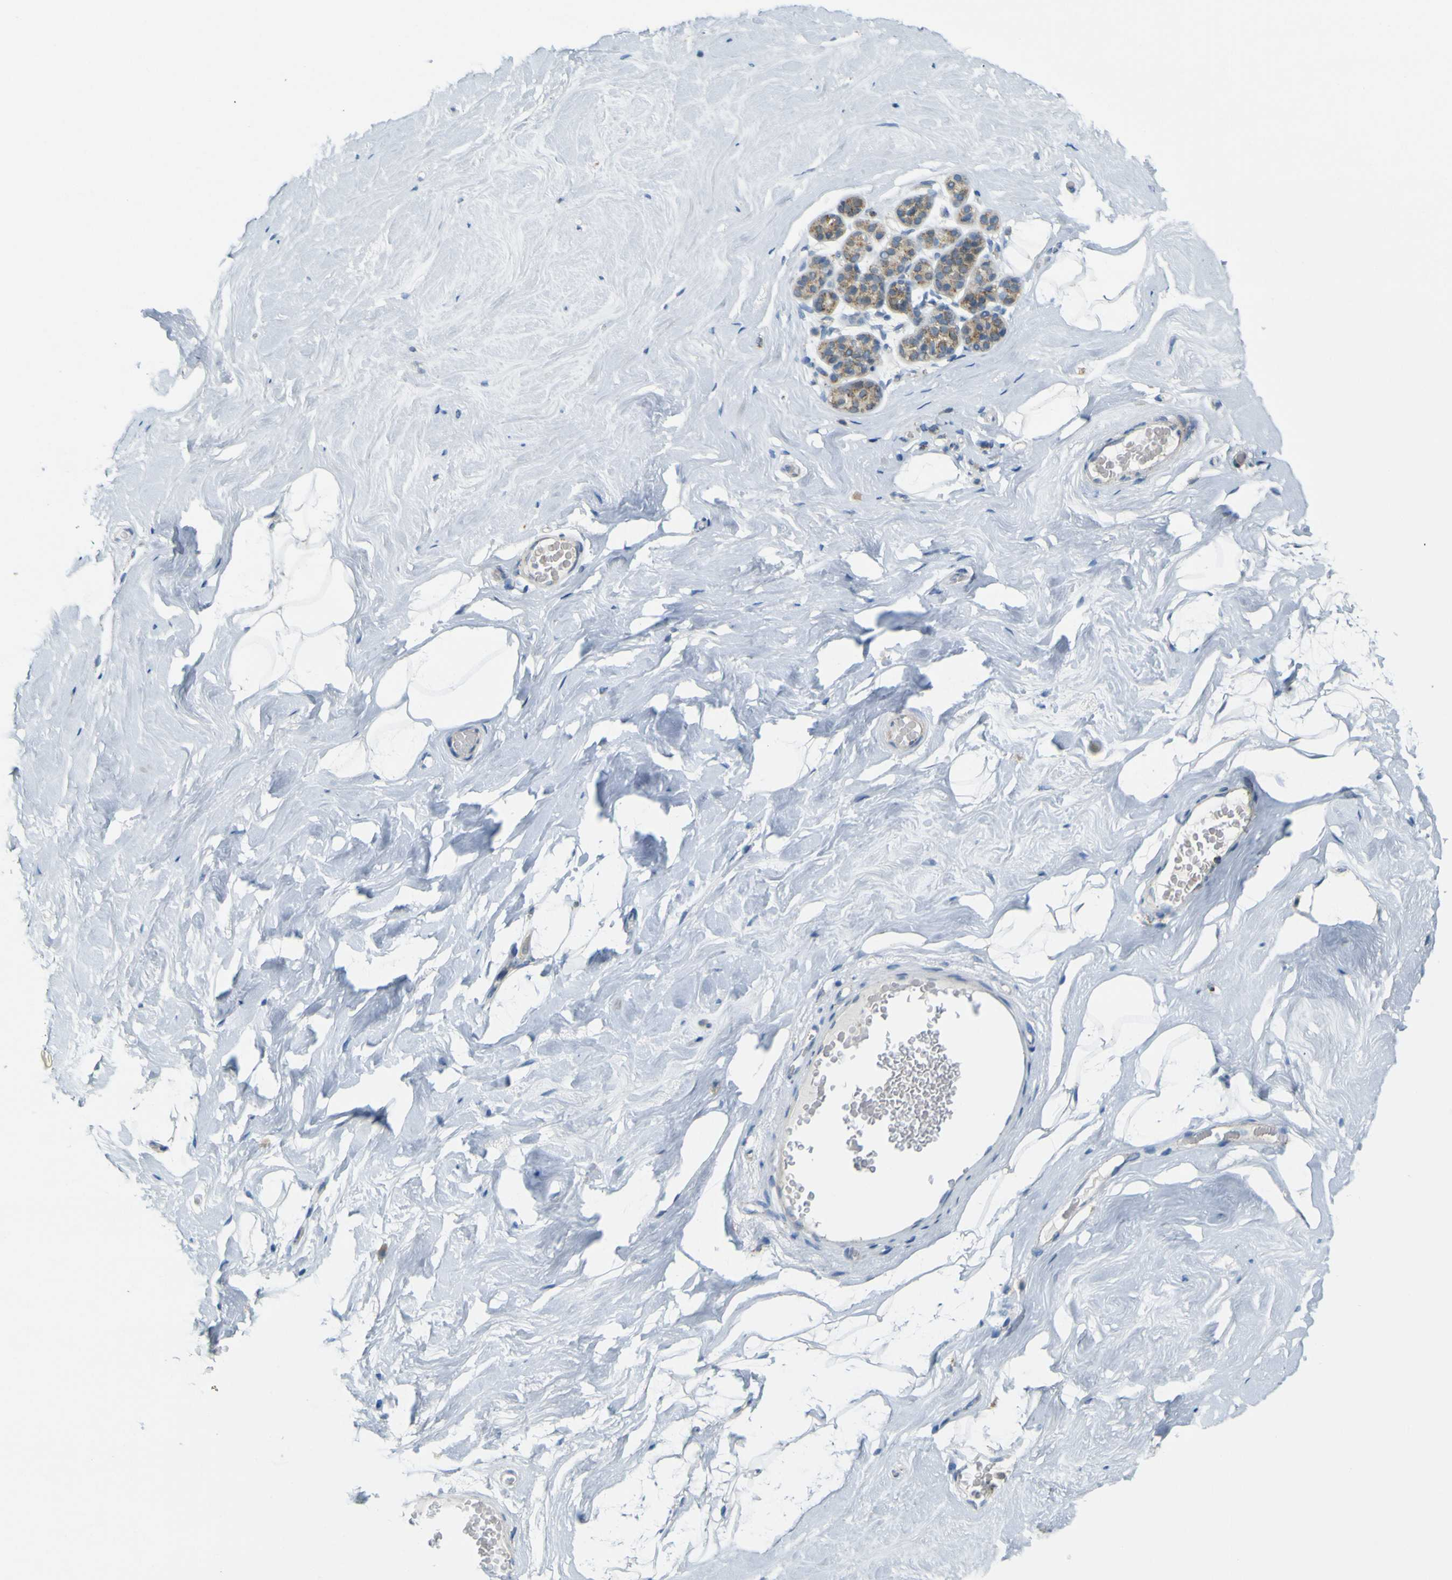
{"staining": {"intensity": "negative", "quantity": "none", "location": "none"}, "tissue": "breast", "cell_type": "Adipocytes", "image_type": "normal", "snomed": [{"axis": "morphology", "description": "Normal tissue, NOS"}, {"axis": "topography", "description": "Breast"}], "caption": "This photomicrograph is of unremarkable breast stained with immunohistochemistry to label a protein in brown with the nuclei are counter-stained blue. There is no expression in adipocytes. The staining is performed using DAB brown chromogen with nuclei counter-stained in using hematoxylin.", "gene": "ACBD5", "patient": {"sex": "female", "age": 75}}